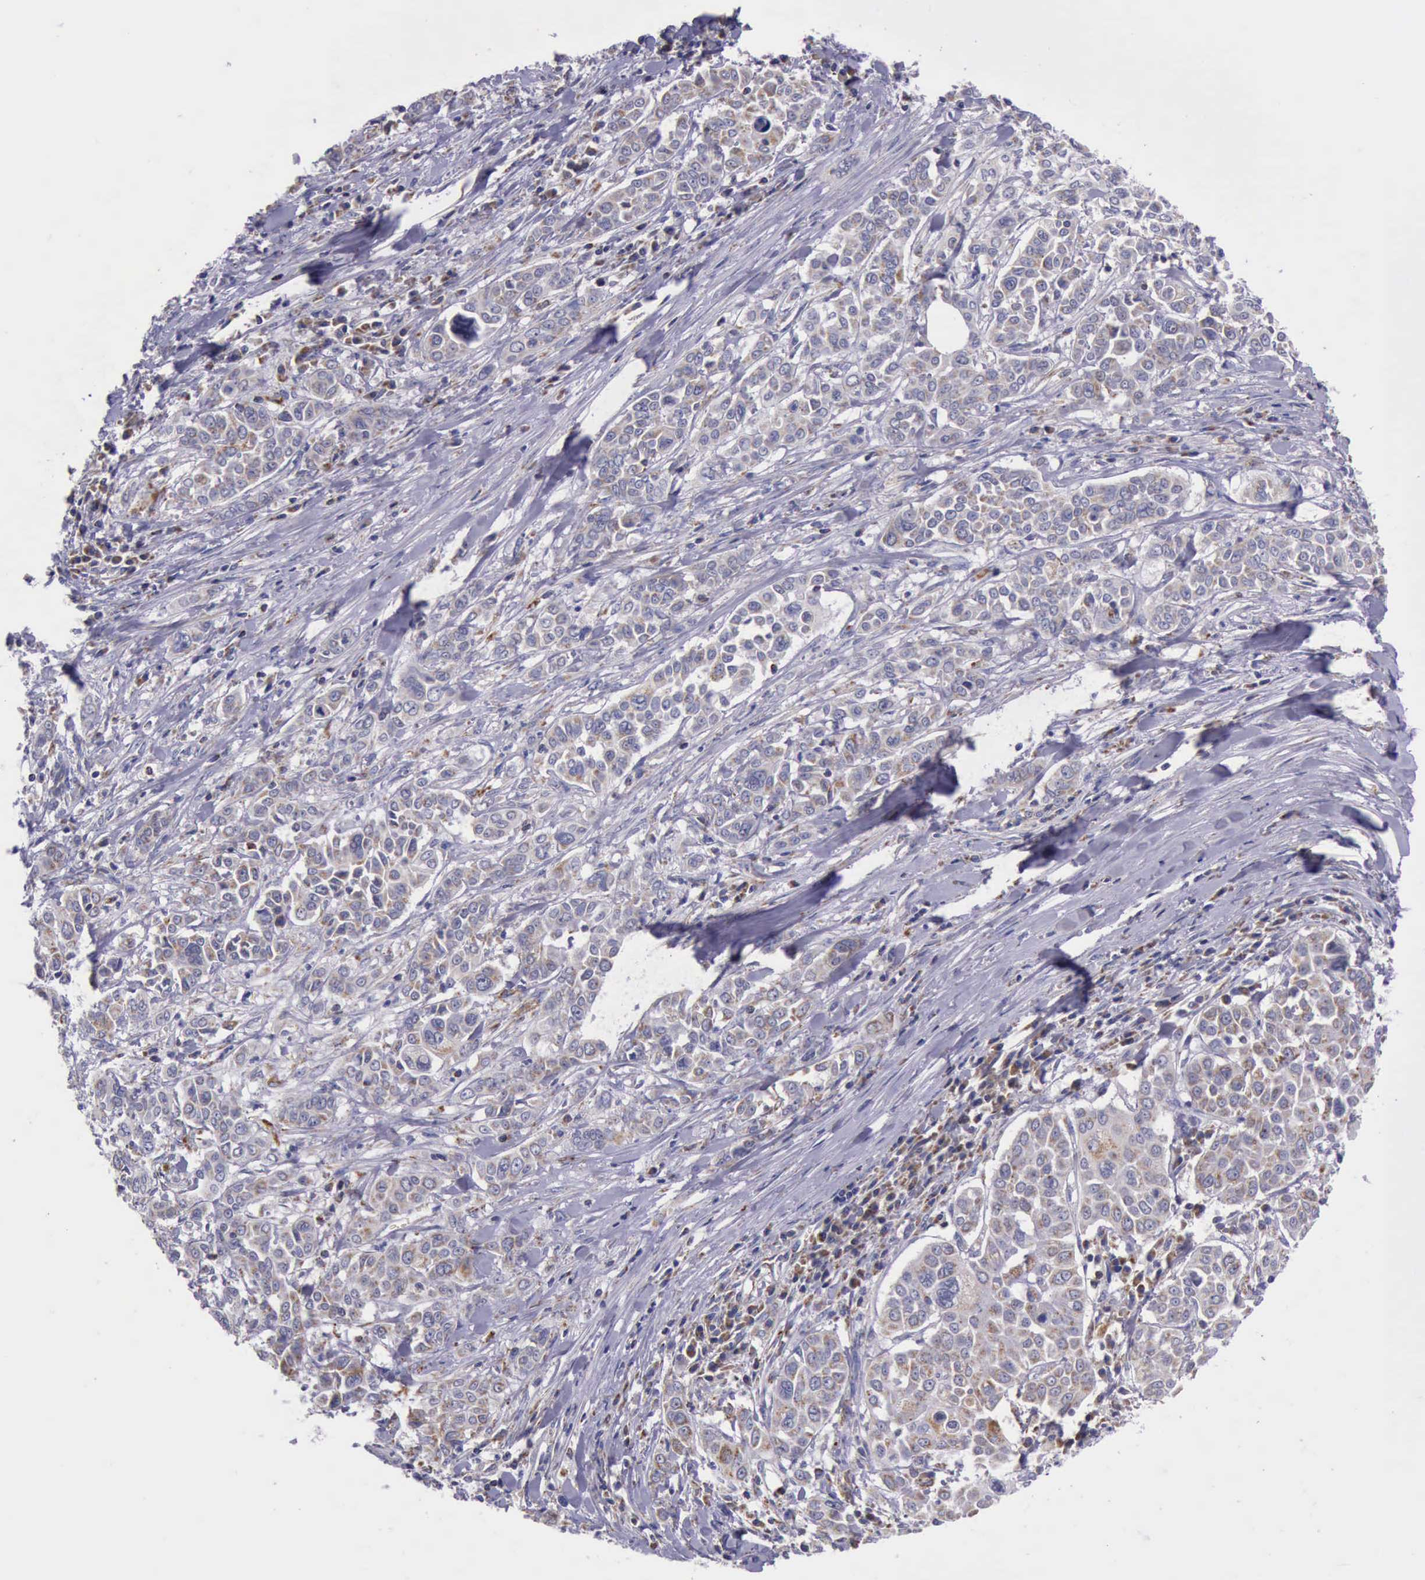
{"staining": {"intensity": "weak", "quantity": "25%-75%", "location": "cytoplasmic/membranous"}, "tissue": "pancreatic cancer", "cell_type": "Tumor cells", "image_type": "cancer", "snomed": [{"axis": "morphology", "description": "Adenocarcinoma, NOS"}, {"axis": "topography", "description": "Pancreas"}], "caption": "IHC micrograph of neoplastic tissue: pancreatic adenocarcinoma stained using immunohistochemistry exhibits low levels of weak protein expression localized specifically in the cytoplasmic/membranous of tumor cells, appearing as a cytoplasmic/membranous brown color.", "gene": "TXN2", "patient": {"sex": "female", "age": 52}}